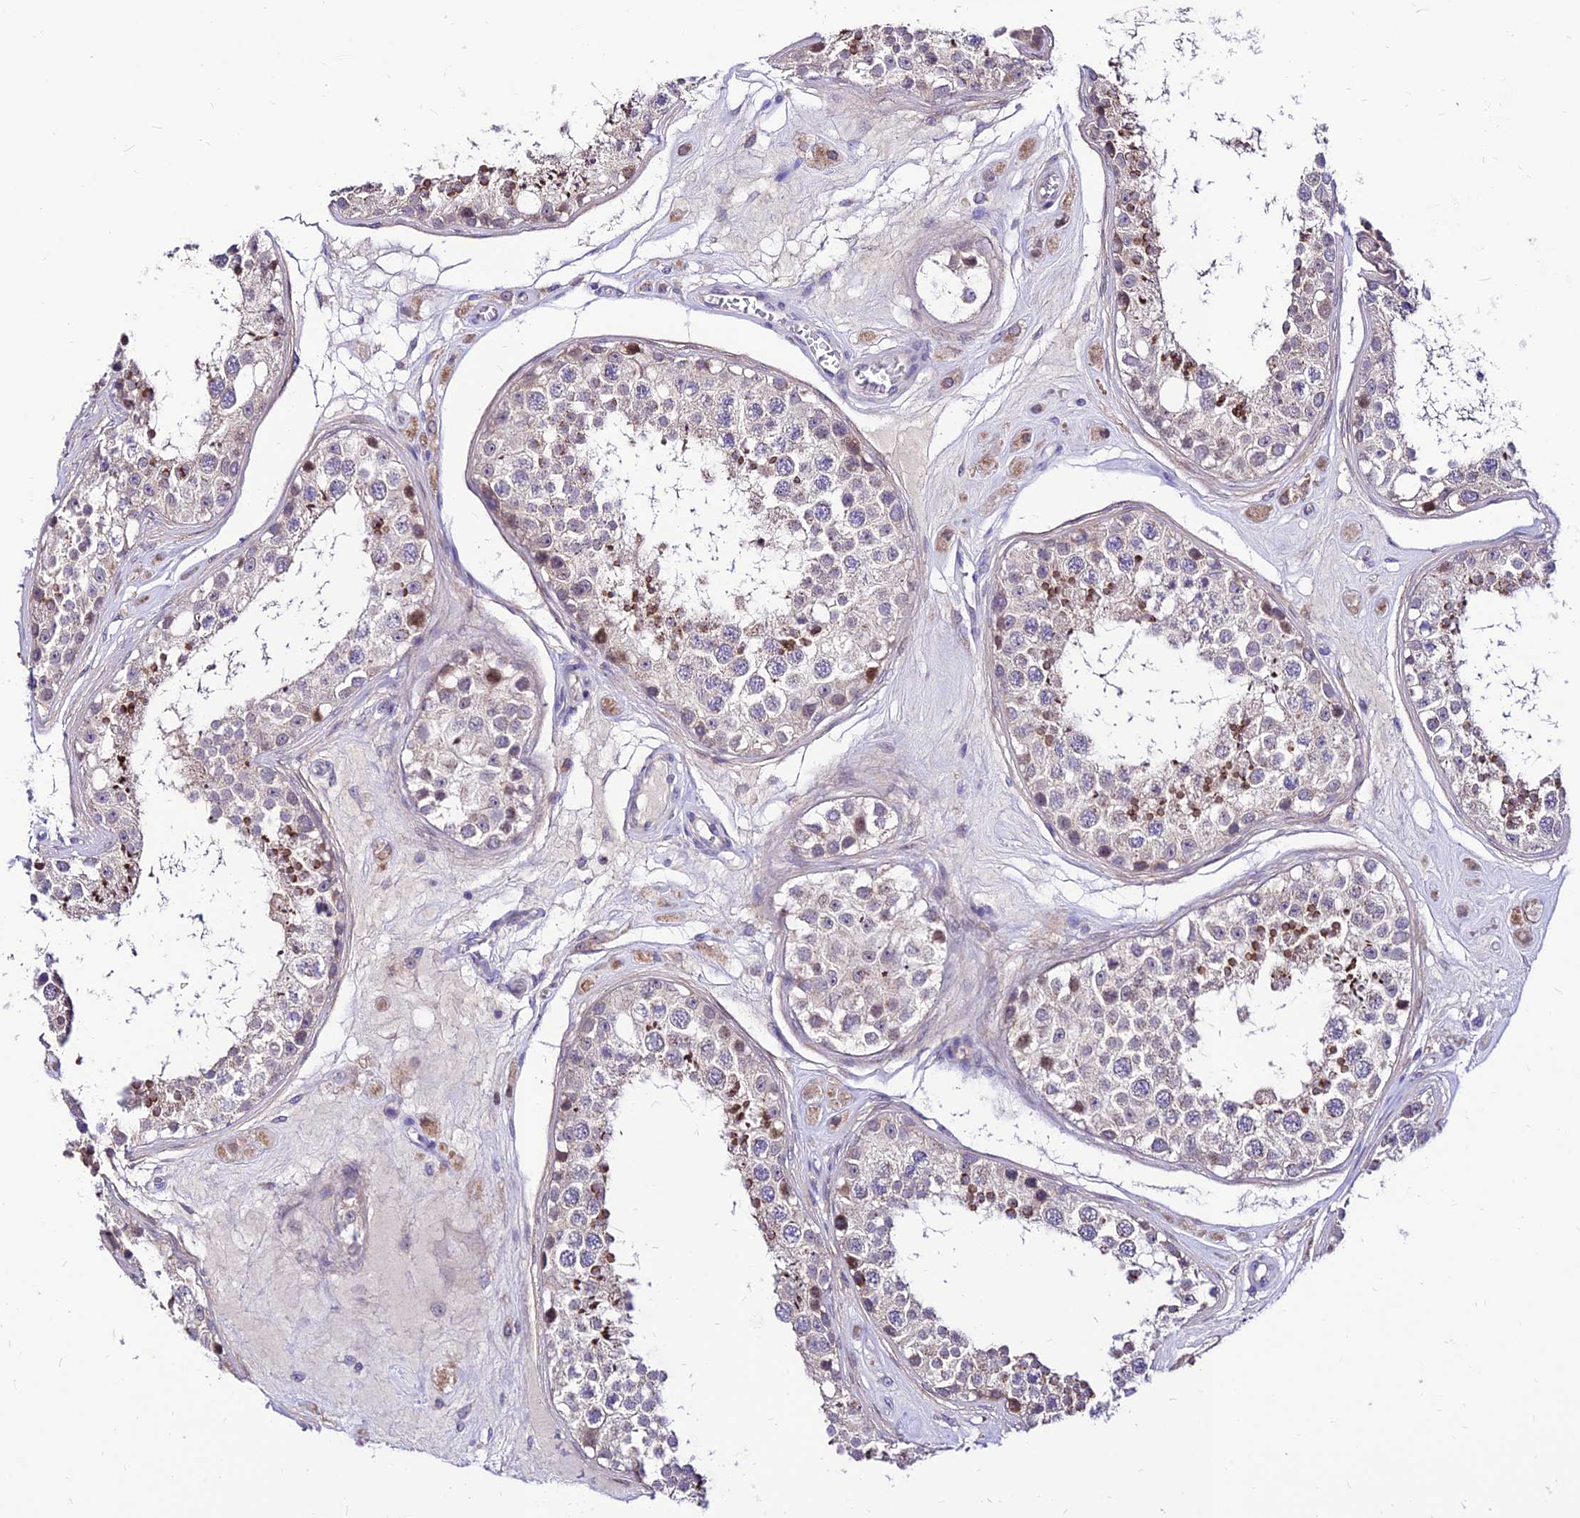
{"staining": {"intensity": "moderate", "quantity": "<25%", "location": "cytoplasmic/membranous"}, "tissue": "testis", "cell_type": "Cells in seminiferous ducts", "image_type": "normal", "snomed": [{"axis": "morphology", "description": "Normal tissue, NOS"}, {"axis": "topography", "description": "Testis"}], "caption": "Protein analysis of normal testis shows moderate cytoplasmic/membranous positivity in approximately <25% of cells in seminiferous ducts.", "gene": "C6orf132", "patient": {"sex": "male", "age": 25}}